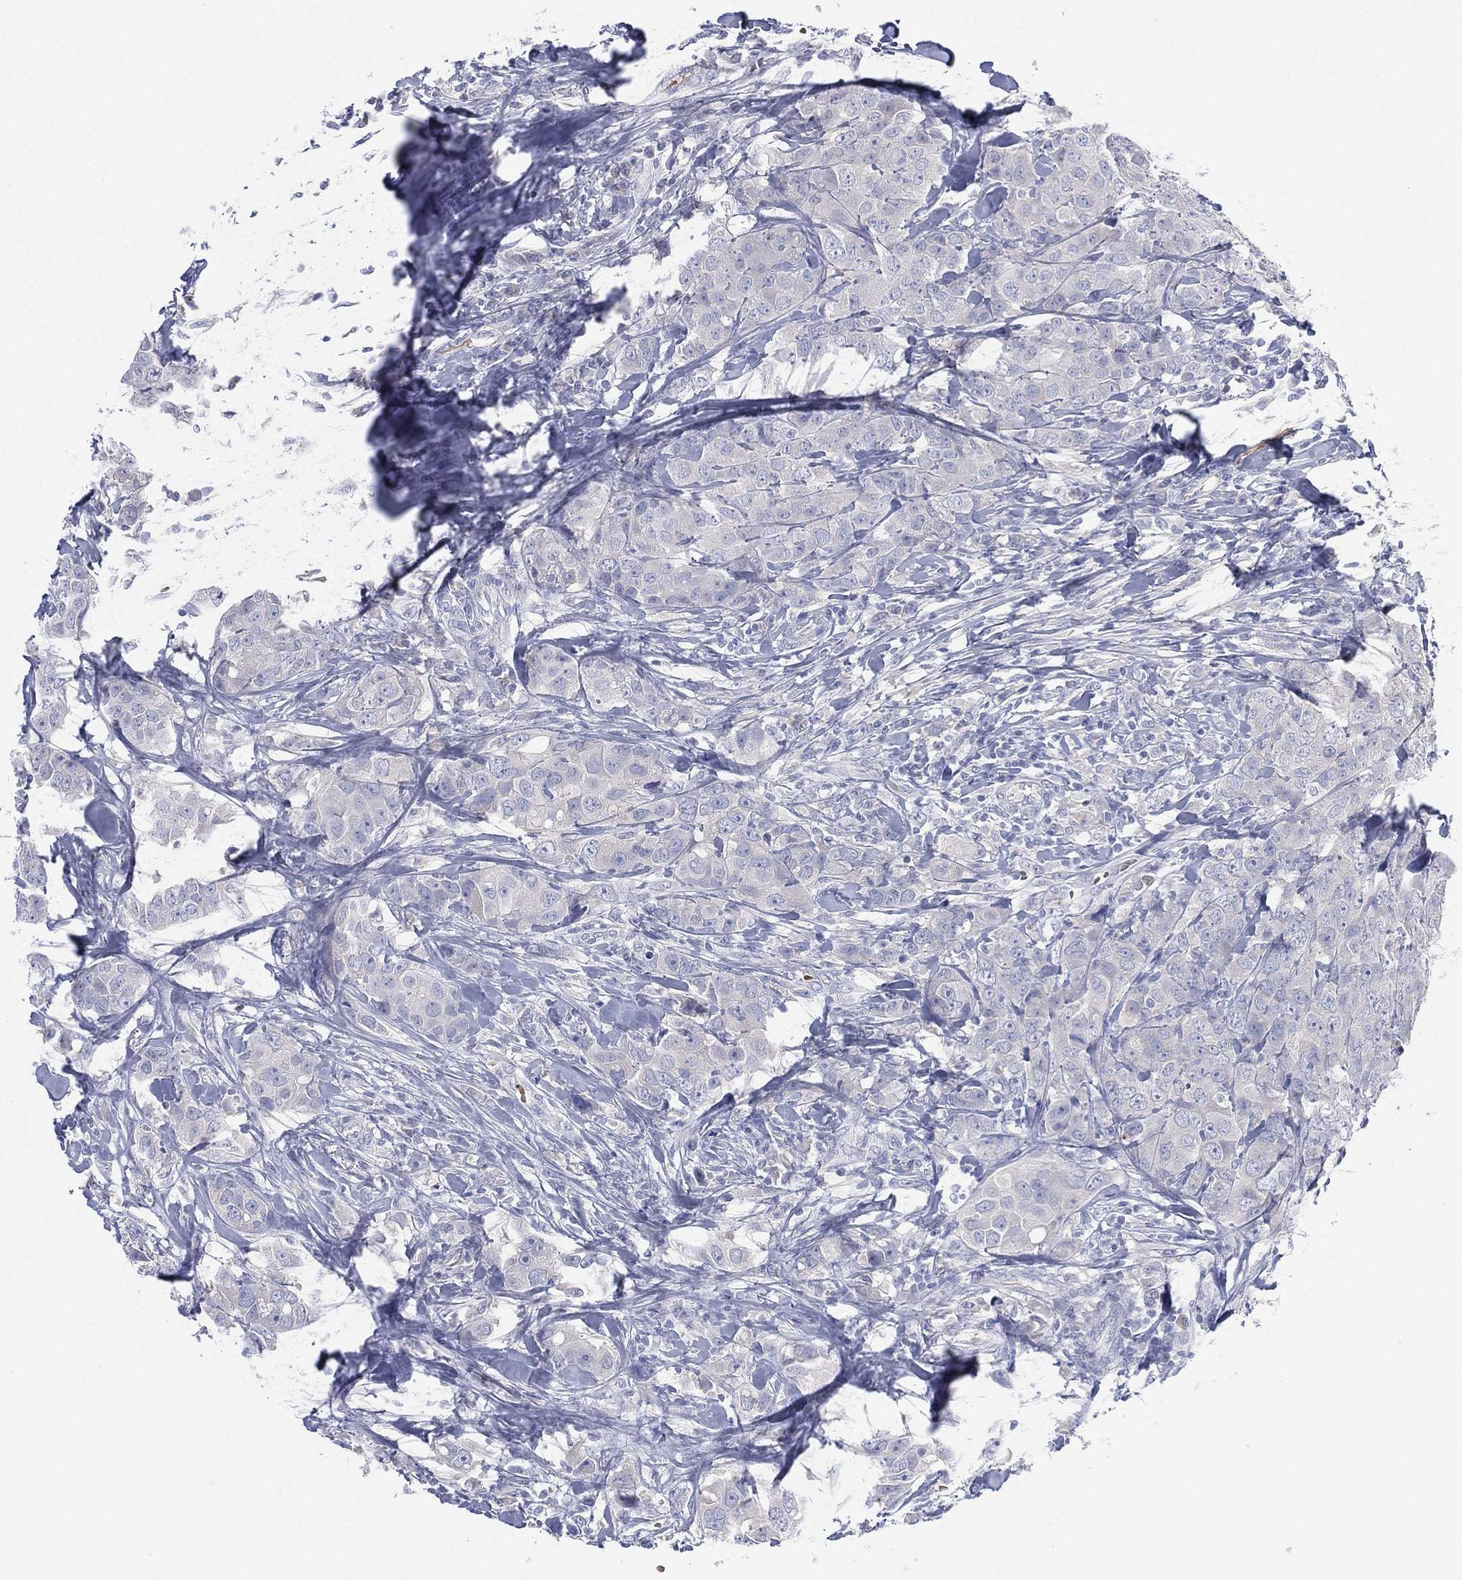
{"staining": {"intensity": "negative", "quantity": "none", "location": "none"}, "tissue": "breast cancer", "cell_type": "Tumor cells", "image_type": "cancer", "snomed": [{"axis": "morphology", "description": "Duct carcinoma"}, {"axis": "topography", "description": "Breast"}], "caption": "Human breast intraductal carcinoma stained for a protein using immunohistochemistry (IHC) reveals no positivity in tumor cells.", "gene": "CYP2D6", "patient": {"sex": "female", "age": 43}}